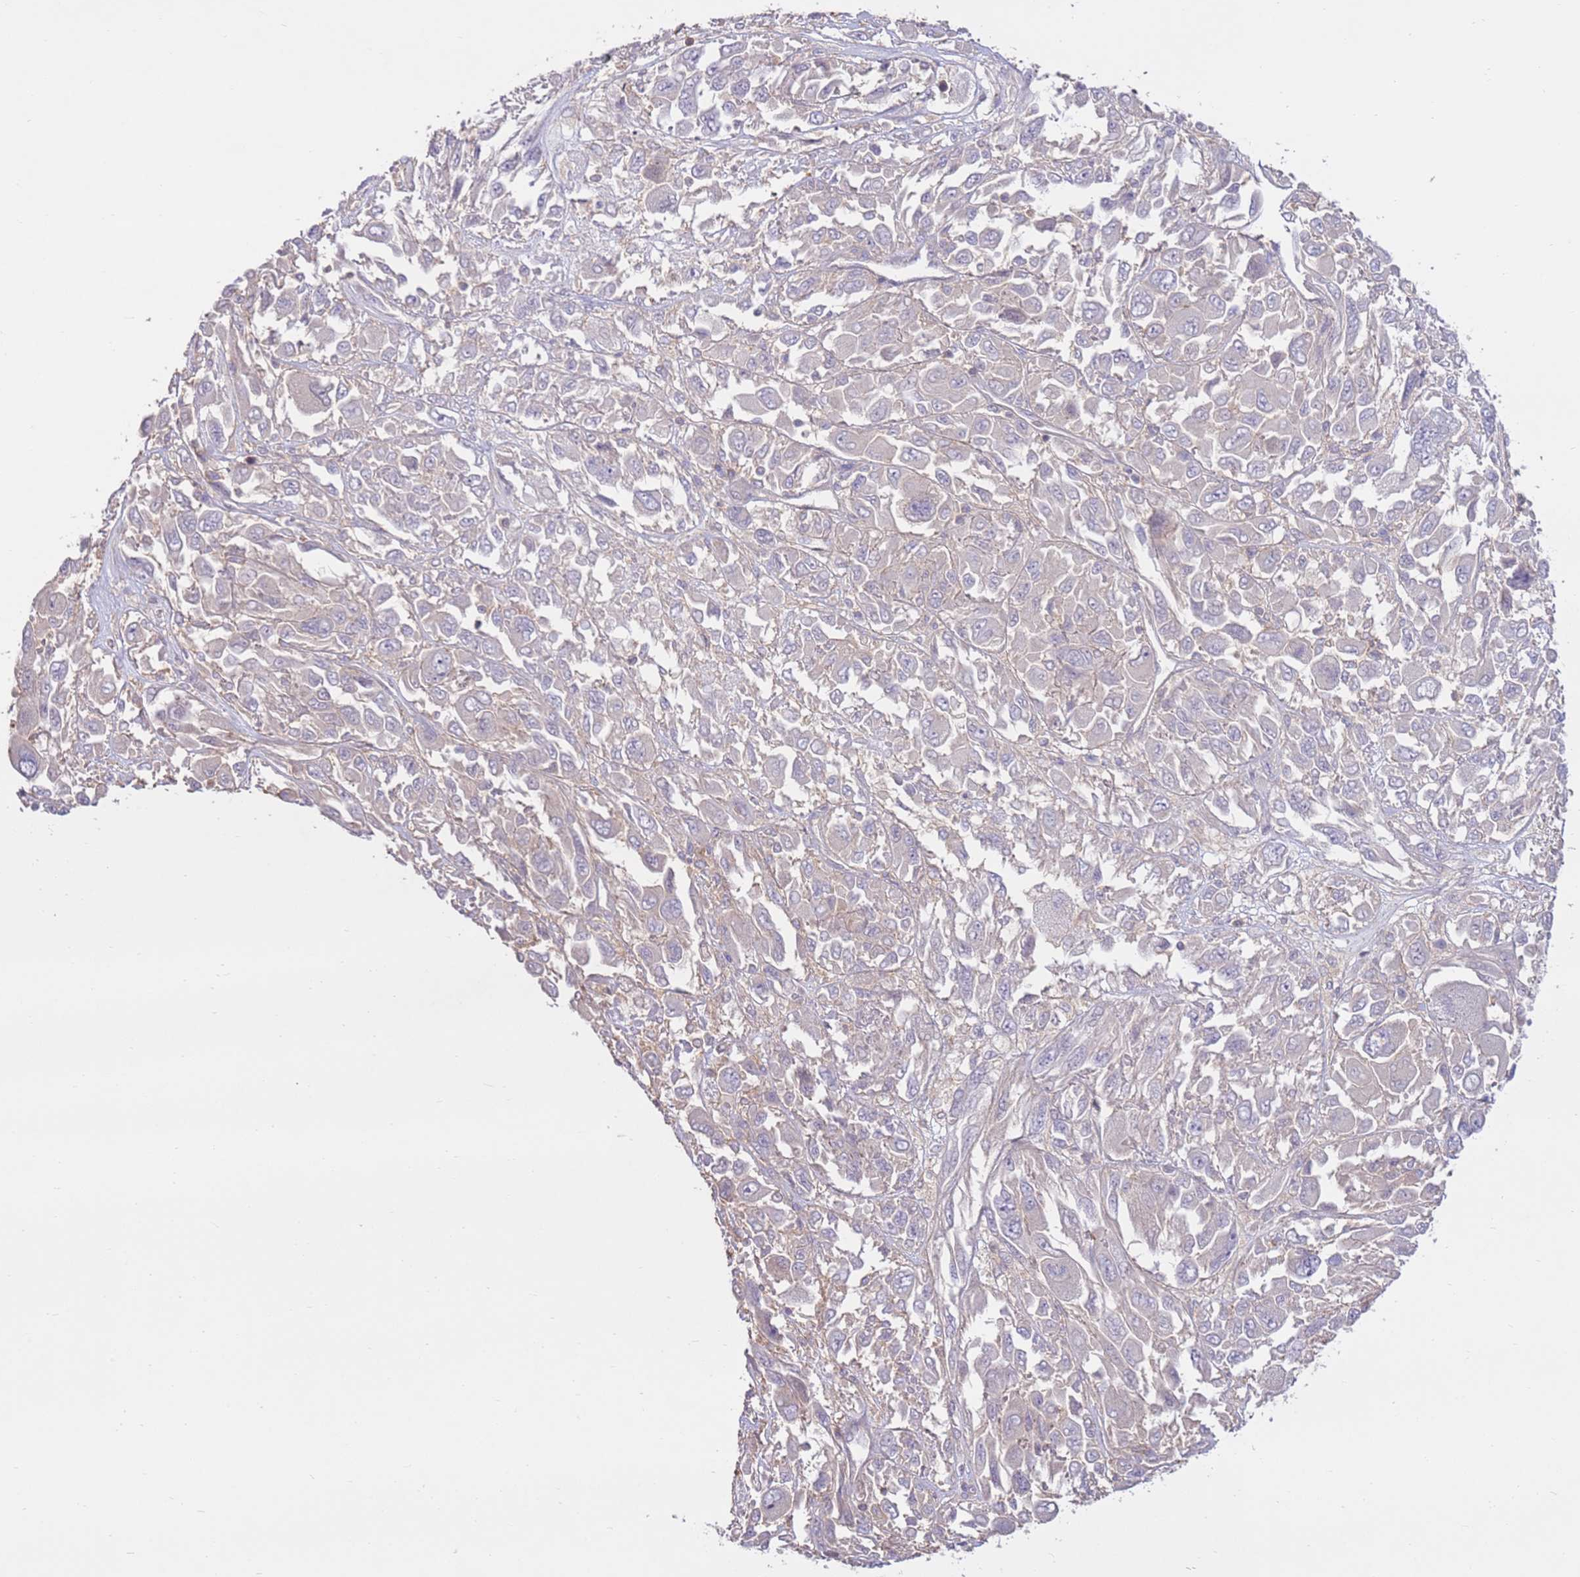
{"staining": {"intensity": "negative", "quantity": "none", "location": "none"}, "tissue": "melanoma", "cell_type": "Tumor cells", "image_type": "cancer", "snomed": [{"axis": "morphology", "description": "Malignant melanoma, NOS"}, {"axis": "topography", "description": "Skin"}], "caption": "There is no significant staining in tumor cells of melanoma.", "gene": "EVA1B", "patient": {"sex": "female", "age": 91}}